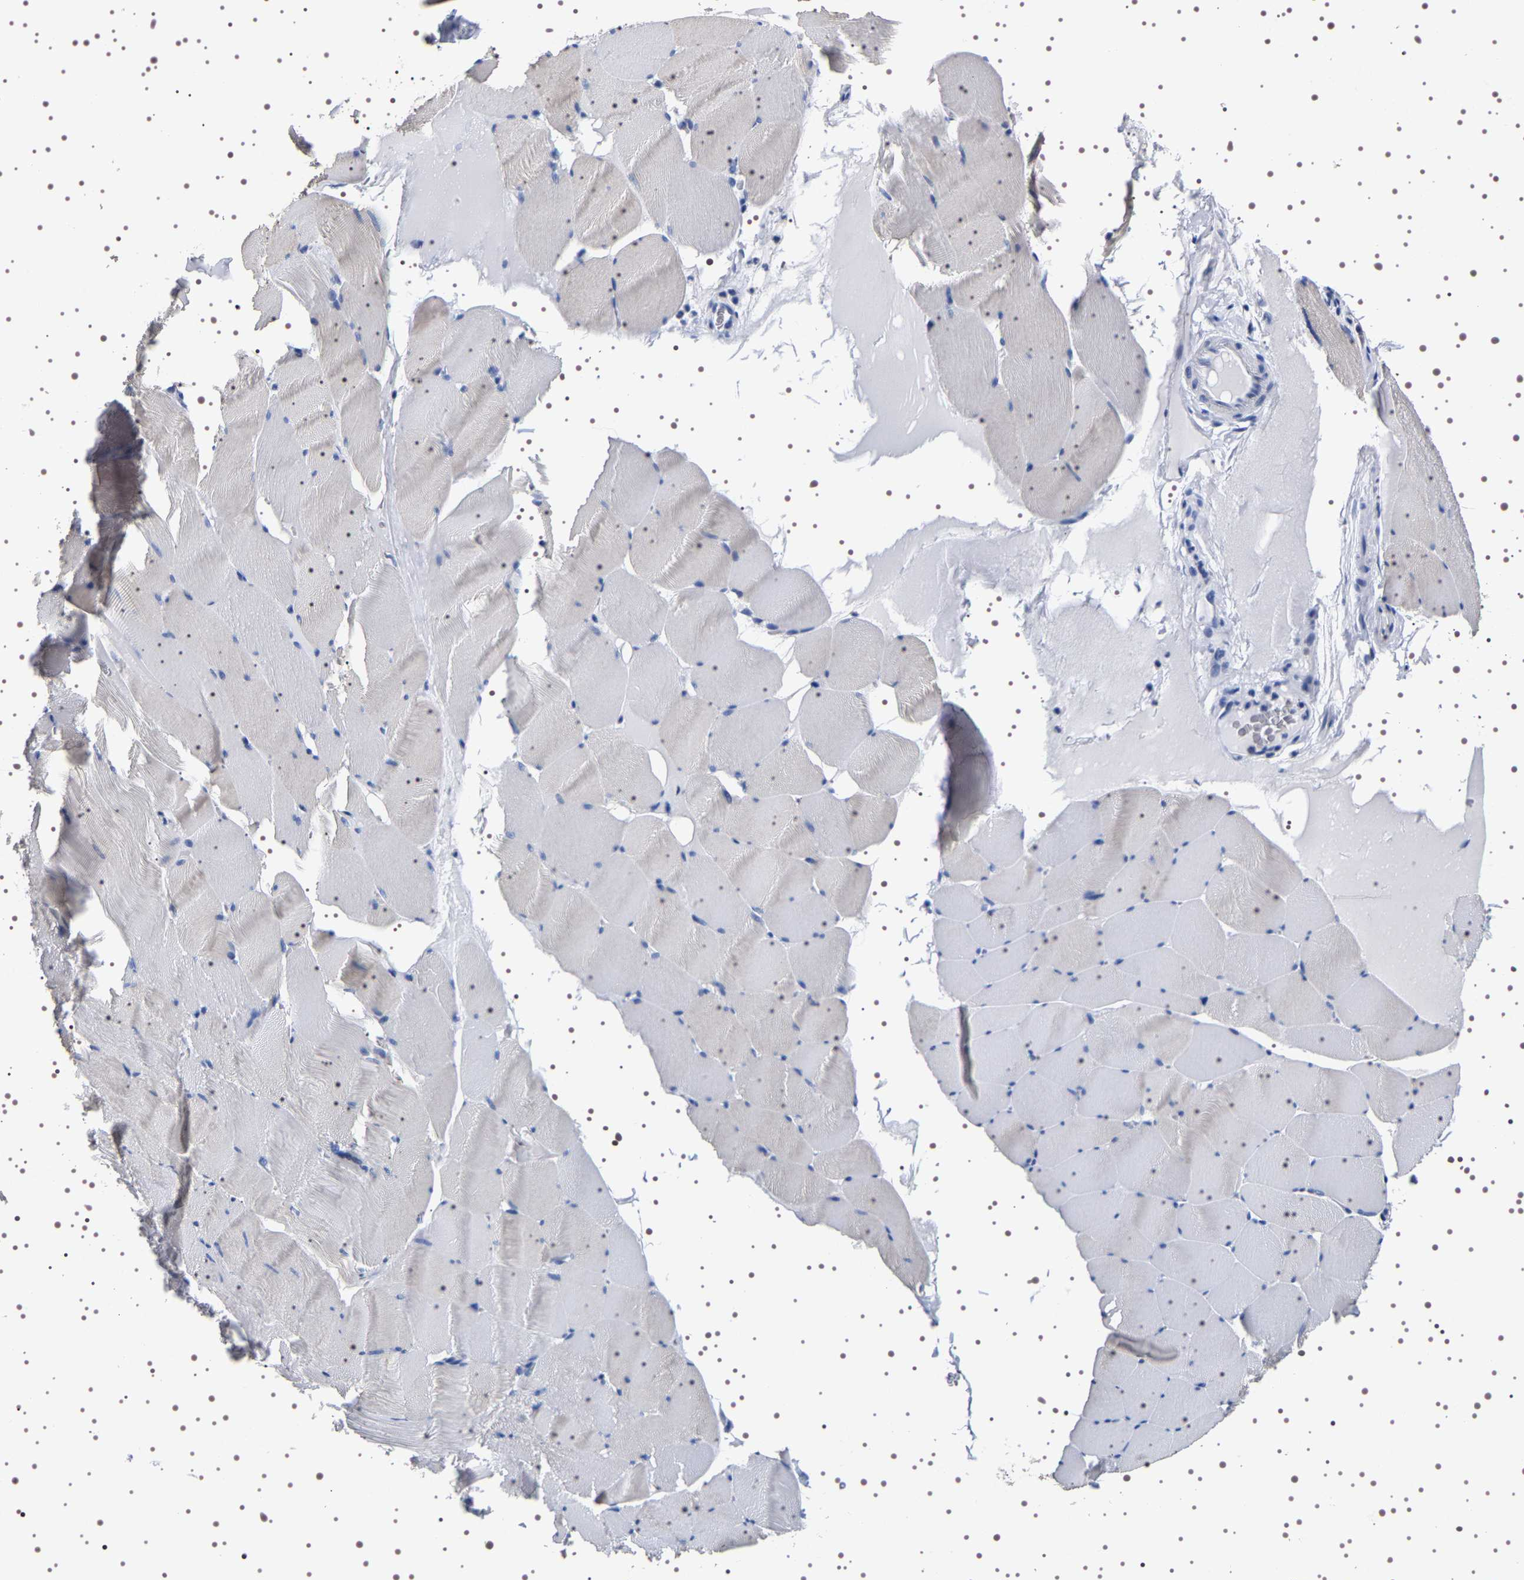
{"staining": {"intensity": "negative", "quantity": "none", "location": "none"}, "tissue": "skeletal muscle", "cell_type": "Myocytes", "image_type": "normal", "snomed": [{"axis": "morphology", "description": "Normal tissue, NOS"}, {"axis": "topography", "description": "Skeletal muscle"}], "caption": "This is an immunohistochemistry (IHC) micrograph of benign human skeletal muscle. There is no positivity in myocytes.", "gene": "UBQLN3", "patient": {"sex": "male", "age": 62}}